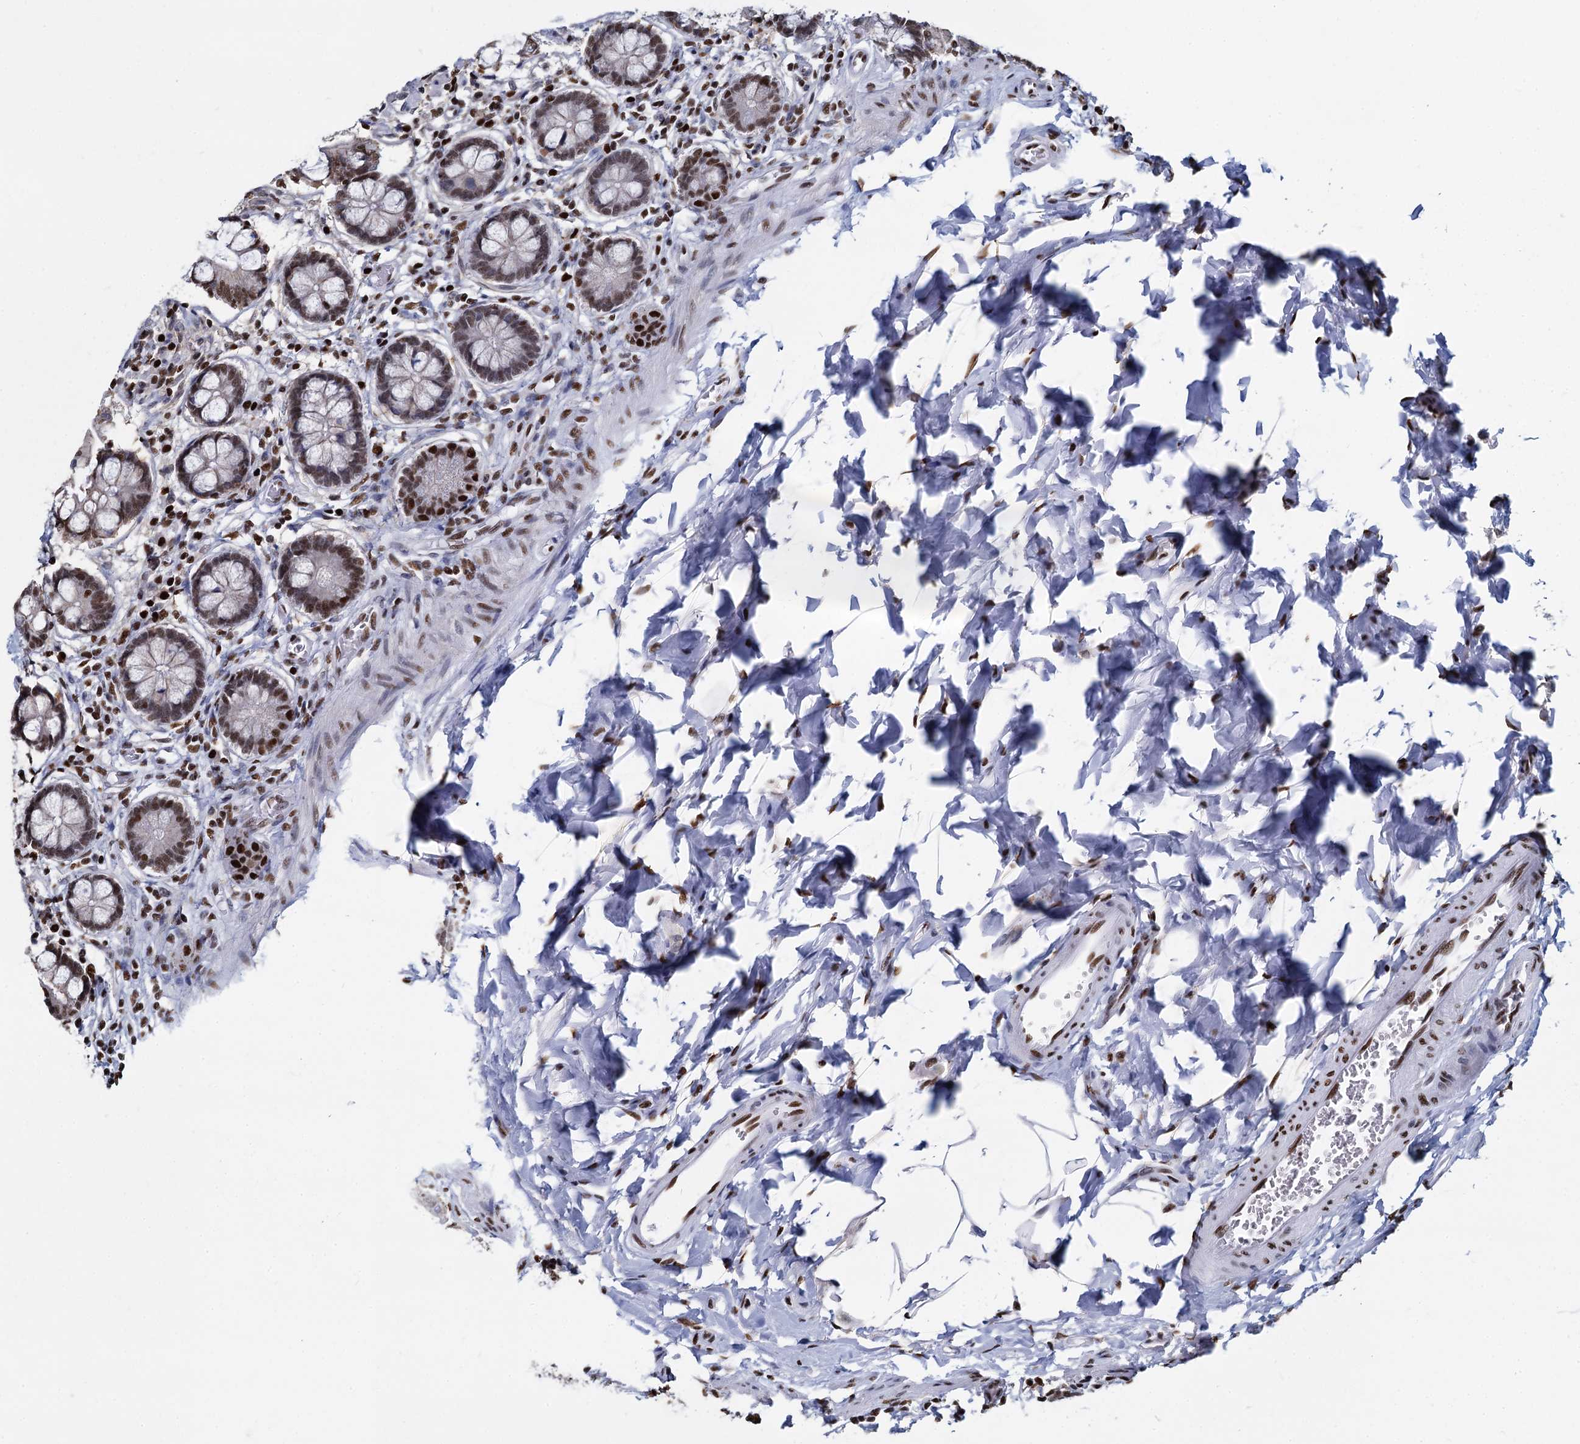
{"staining": {"intensity": "moderate", "quantity": ">75%", "location": "nuclear"}, "tissue": "small intestine", "cell_type": "Glandular cells", "image_type": "normal", "snomed": [{"axis": "morphology", "description": "Normal tissue, NOS"}, {"axis": "topography", "description": "Small intestine"}], "caption": "Immunohistochemical staining of normal small intestine shows medium levels of moderate nuclear staining in approximately >75% of glandular cells.", "gene": "DCPS", "patient": {"sex": "male", "age": 52}}